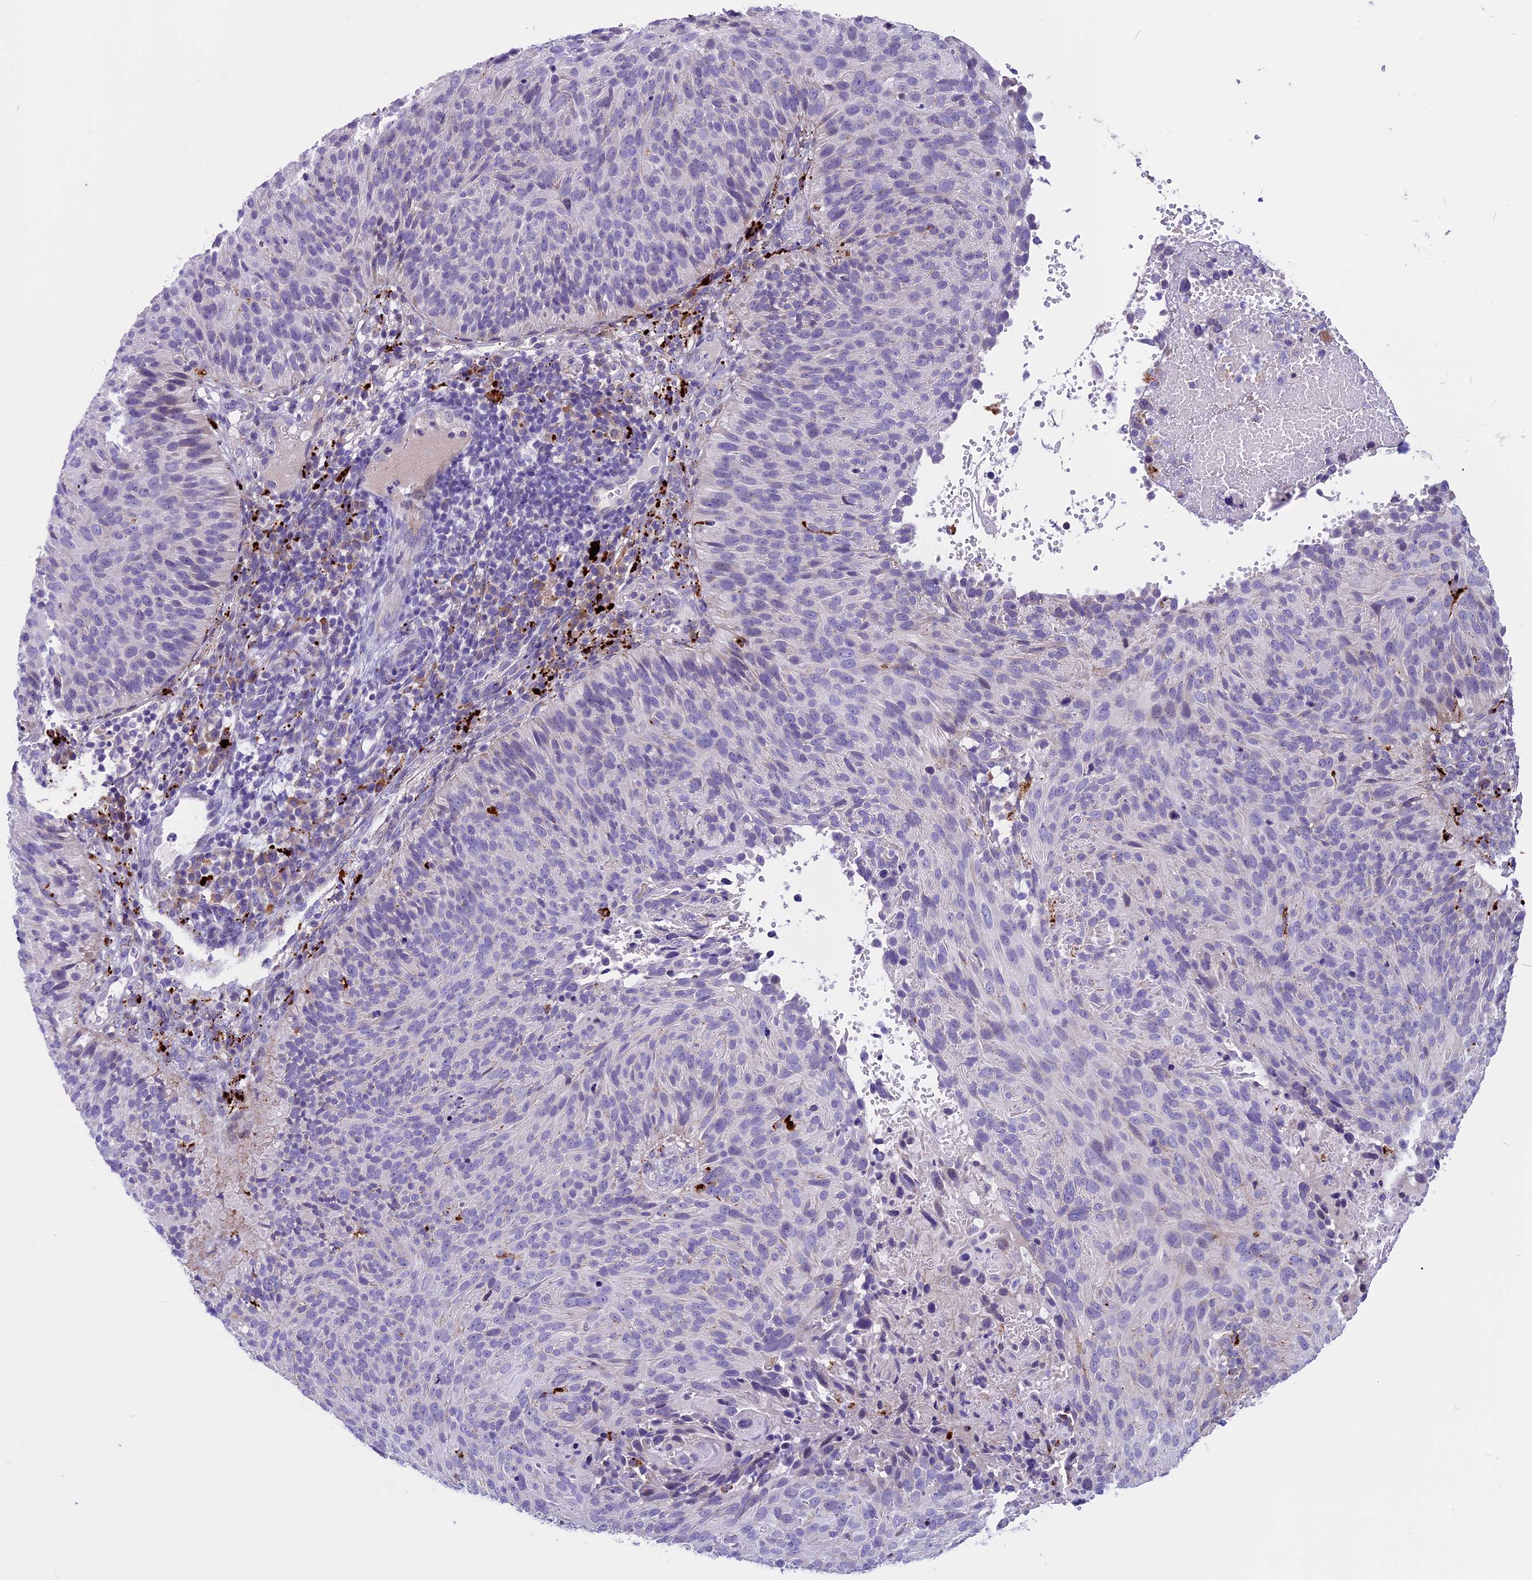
{"staining": {"intensity": "negative", "quantity": "none", "location": "none"}, "tissue": "cervical cancer", "cell_type": "Tumor cells", "image_type": "cancer", "snomed": [{"axis": "morphology", "description": "Squamous cell carcinoma, NOS"}, {"axis": "topography", "description": "Cervix"}], "caption": "This photomicrograph is of cervical cancer (squamous cell carcinoma) stained with immunohistochemistry to label a protein in brown with the nuclei are counter-stained blue. There is no staining in tumor cells.", "gene": "THRSP", "patient": {"sex": "female", "age": 74}}